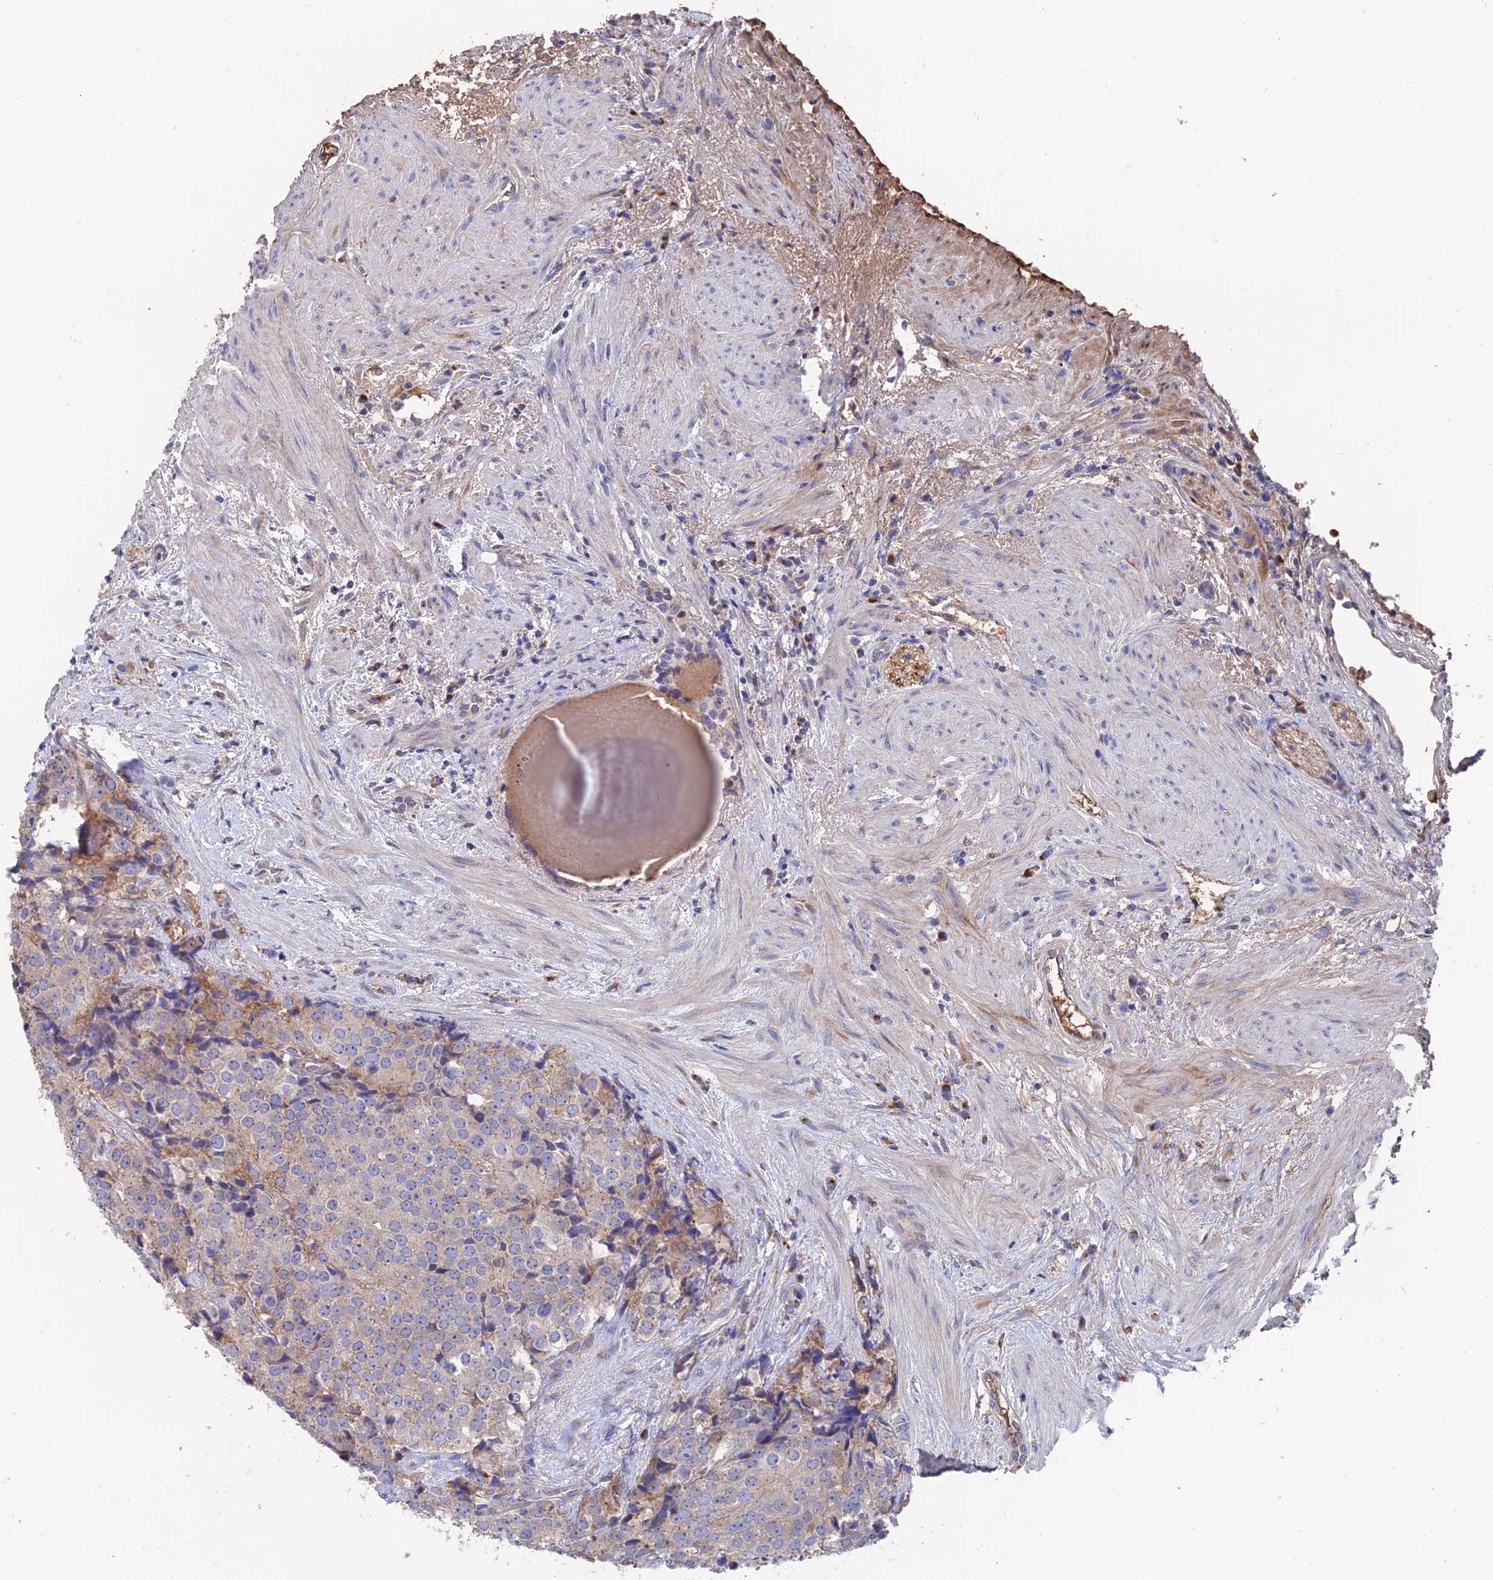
{"staining": {"intensity": "weak", "quantity": "<25%", "location": "cytoplasmic/membranous"}, "tissue": "prostate cancer", "cell_type": "Tumor cells", "image_type": "cancer", "snomed": [{"axis": "morphology", "description": "Adenocarcinoma, High grade"}, {"axis": "topography", "description": "Prostate"}], "caption": "High power microscopy image of an IHC image of prostate cancer, revealing no significant positivity in tumor cells.", "gene": "HPF1", "patient": {"sex": "male", "age": 49}}